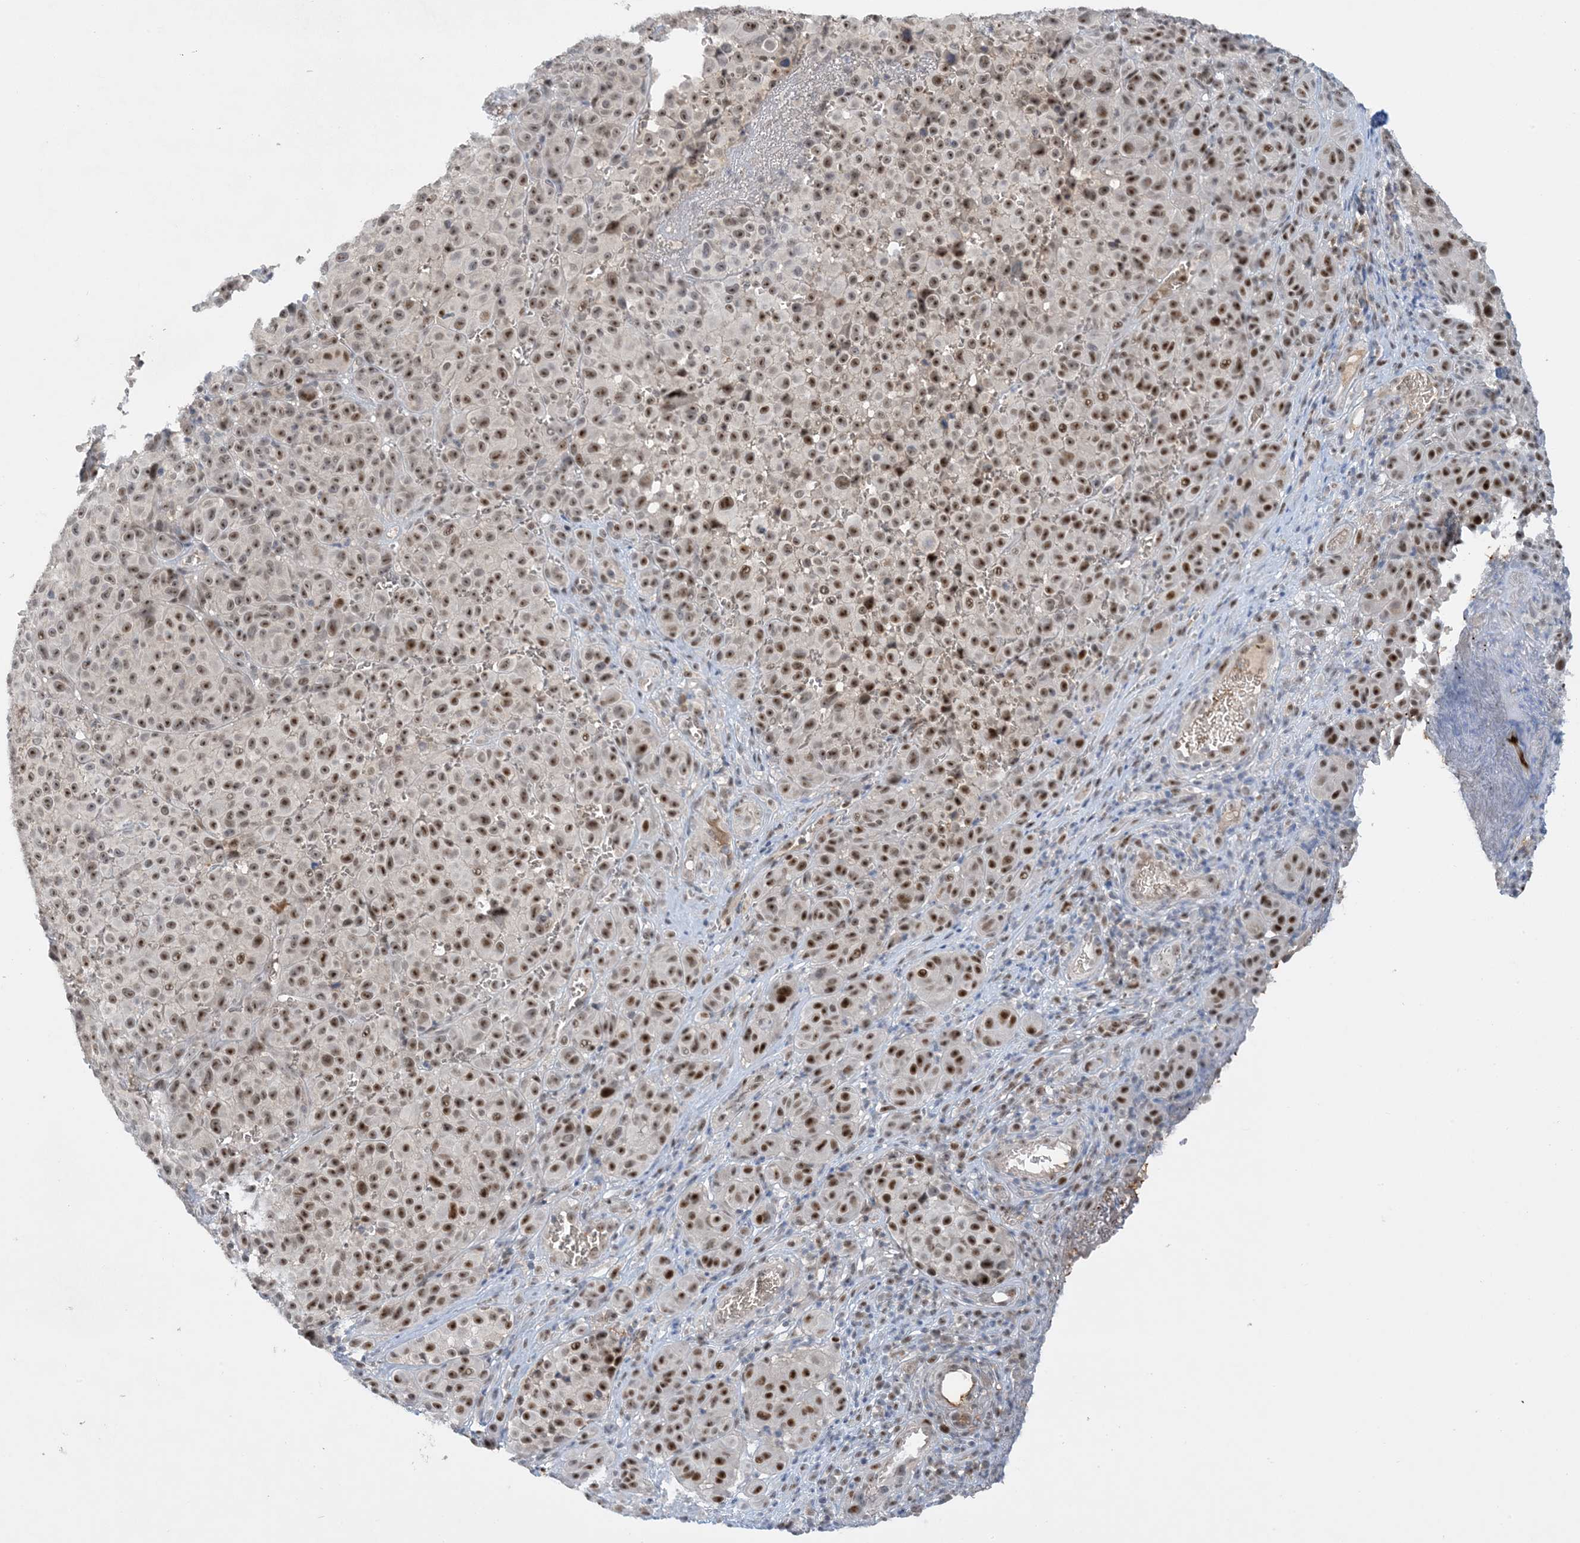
{"staining": {"intensity": "moderate", "quantity": ">75%", "location": "nuclear"}, "tissue": "melanoma", "cell_type": "Tumor cells", "image_type": "cancer", "snomed": [{"axis": "morphology", "description": "Malignant melanoma, NOS"}, {"axis": "topography", "description": "Skin"}], "caption": "Malignant melanoma tissue shows moderate nuclear expression in approximately >75% of tumor cells, visualized by immunohistochemistry. The staining is performed using DAB (3,3'-diaminobenzidine) brown chromogen to label protein expression. The nuclei are counter-stained blue using hematoxylin.", "gene": "UBE2E1", "patient": {"sex": "male", "age": 73}}